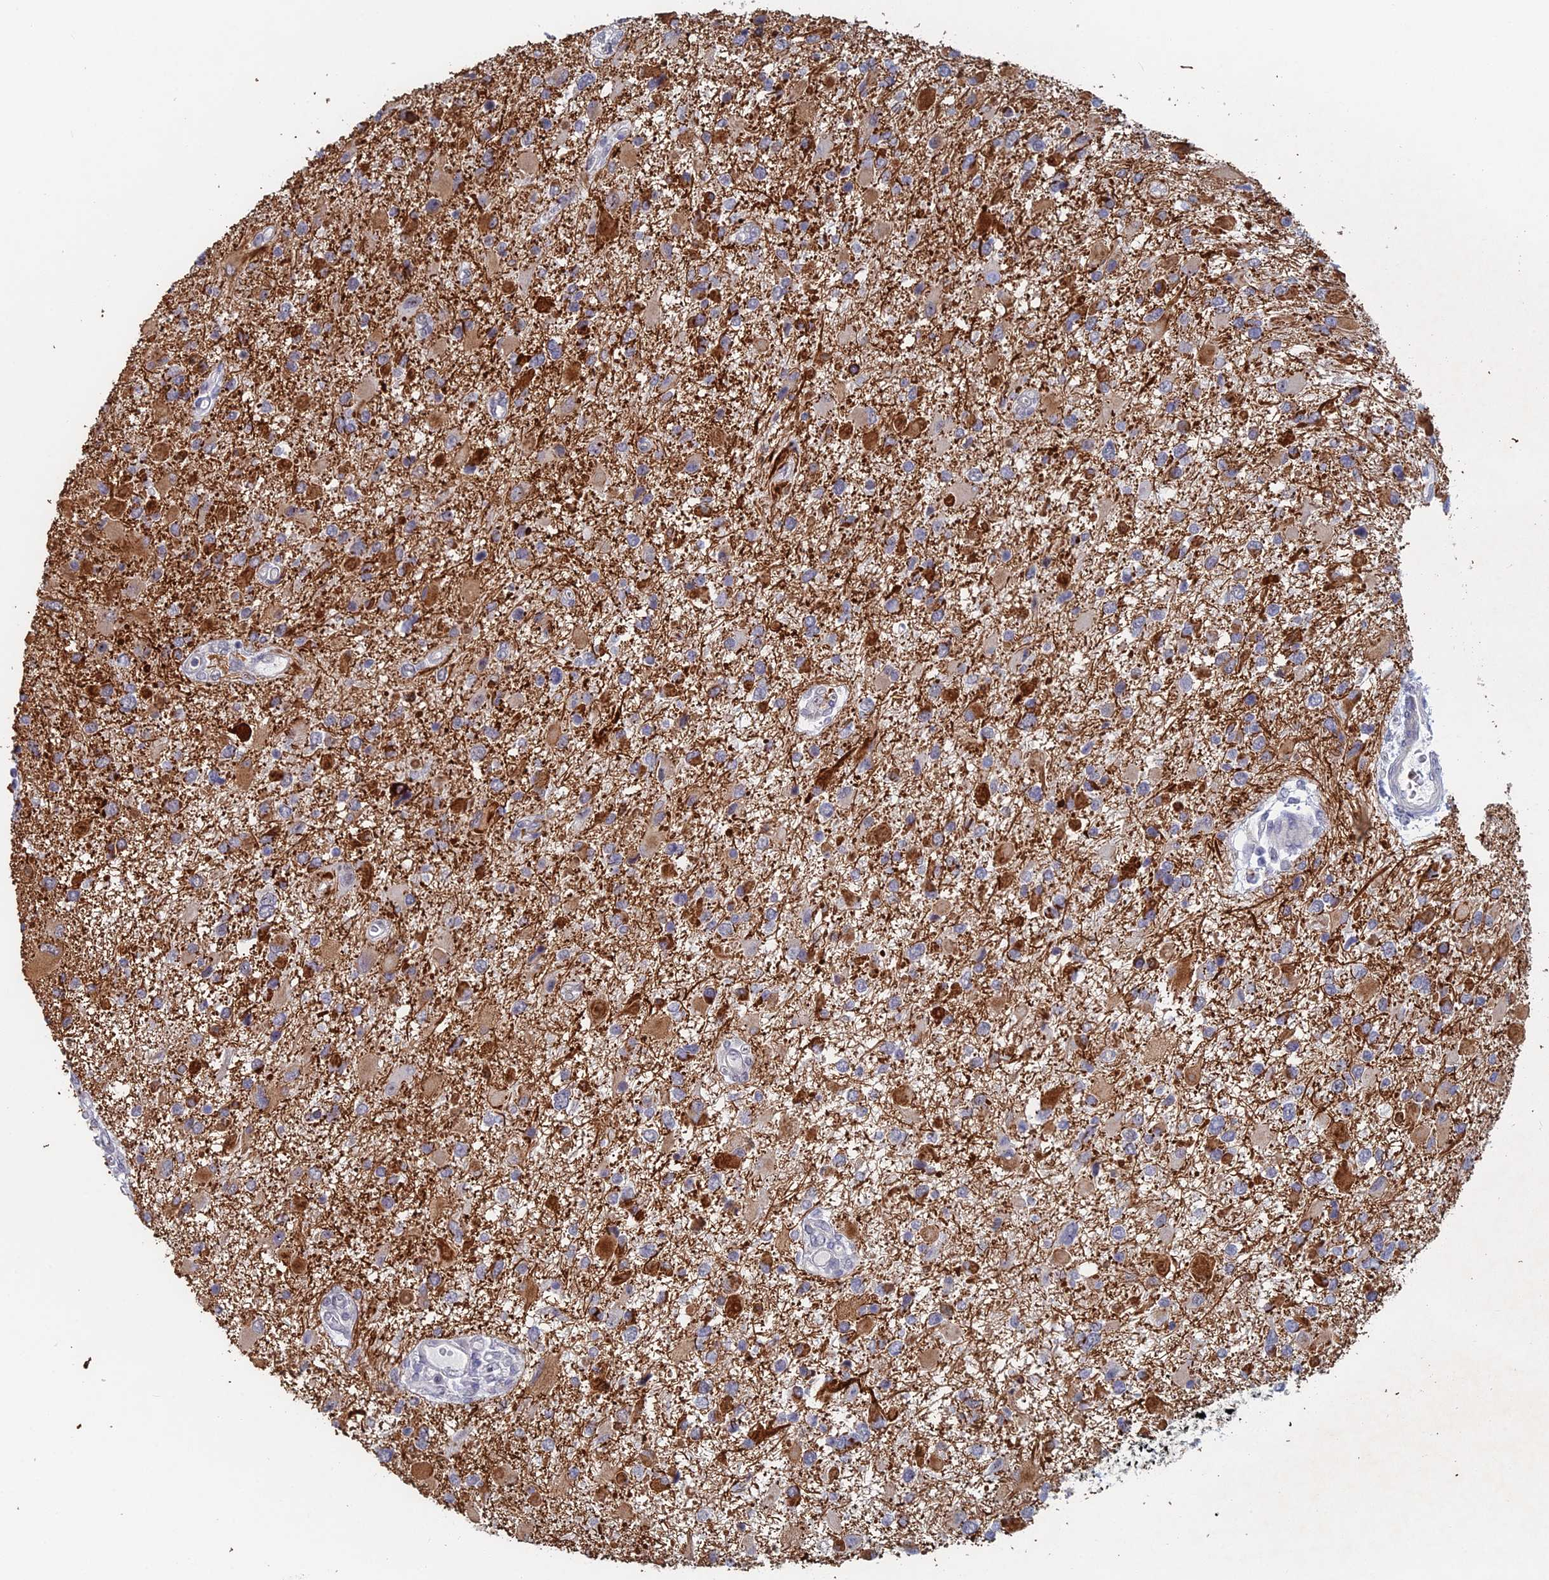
{"staining": {"intensity": "moderate", "quantity": "<25%", "location": "cytoplasmic/membranous"}, "tissue": "glioma", "cell_type": "Tumor cells", "image_type": "cancer", "snomed": [{"axis": "morphology", "description": "Glioma, malignant, High grade"}, {"axis": "topography", "description": "Brain"}], "caption": "Brown immunohistochemical staining in glioma demonstrates moderate cytoplasmic/membranous positivity in about <25% of tumor cells.", "gene": "GMNC", "patient": {"sex": "male", "age": 53}}